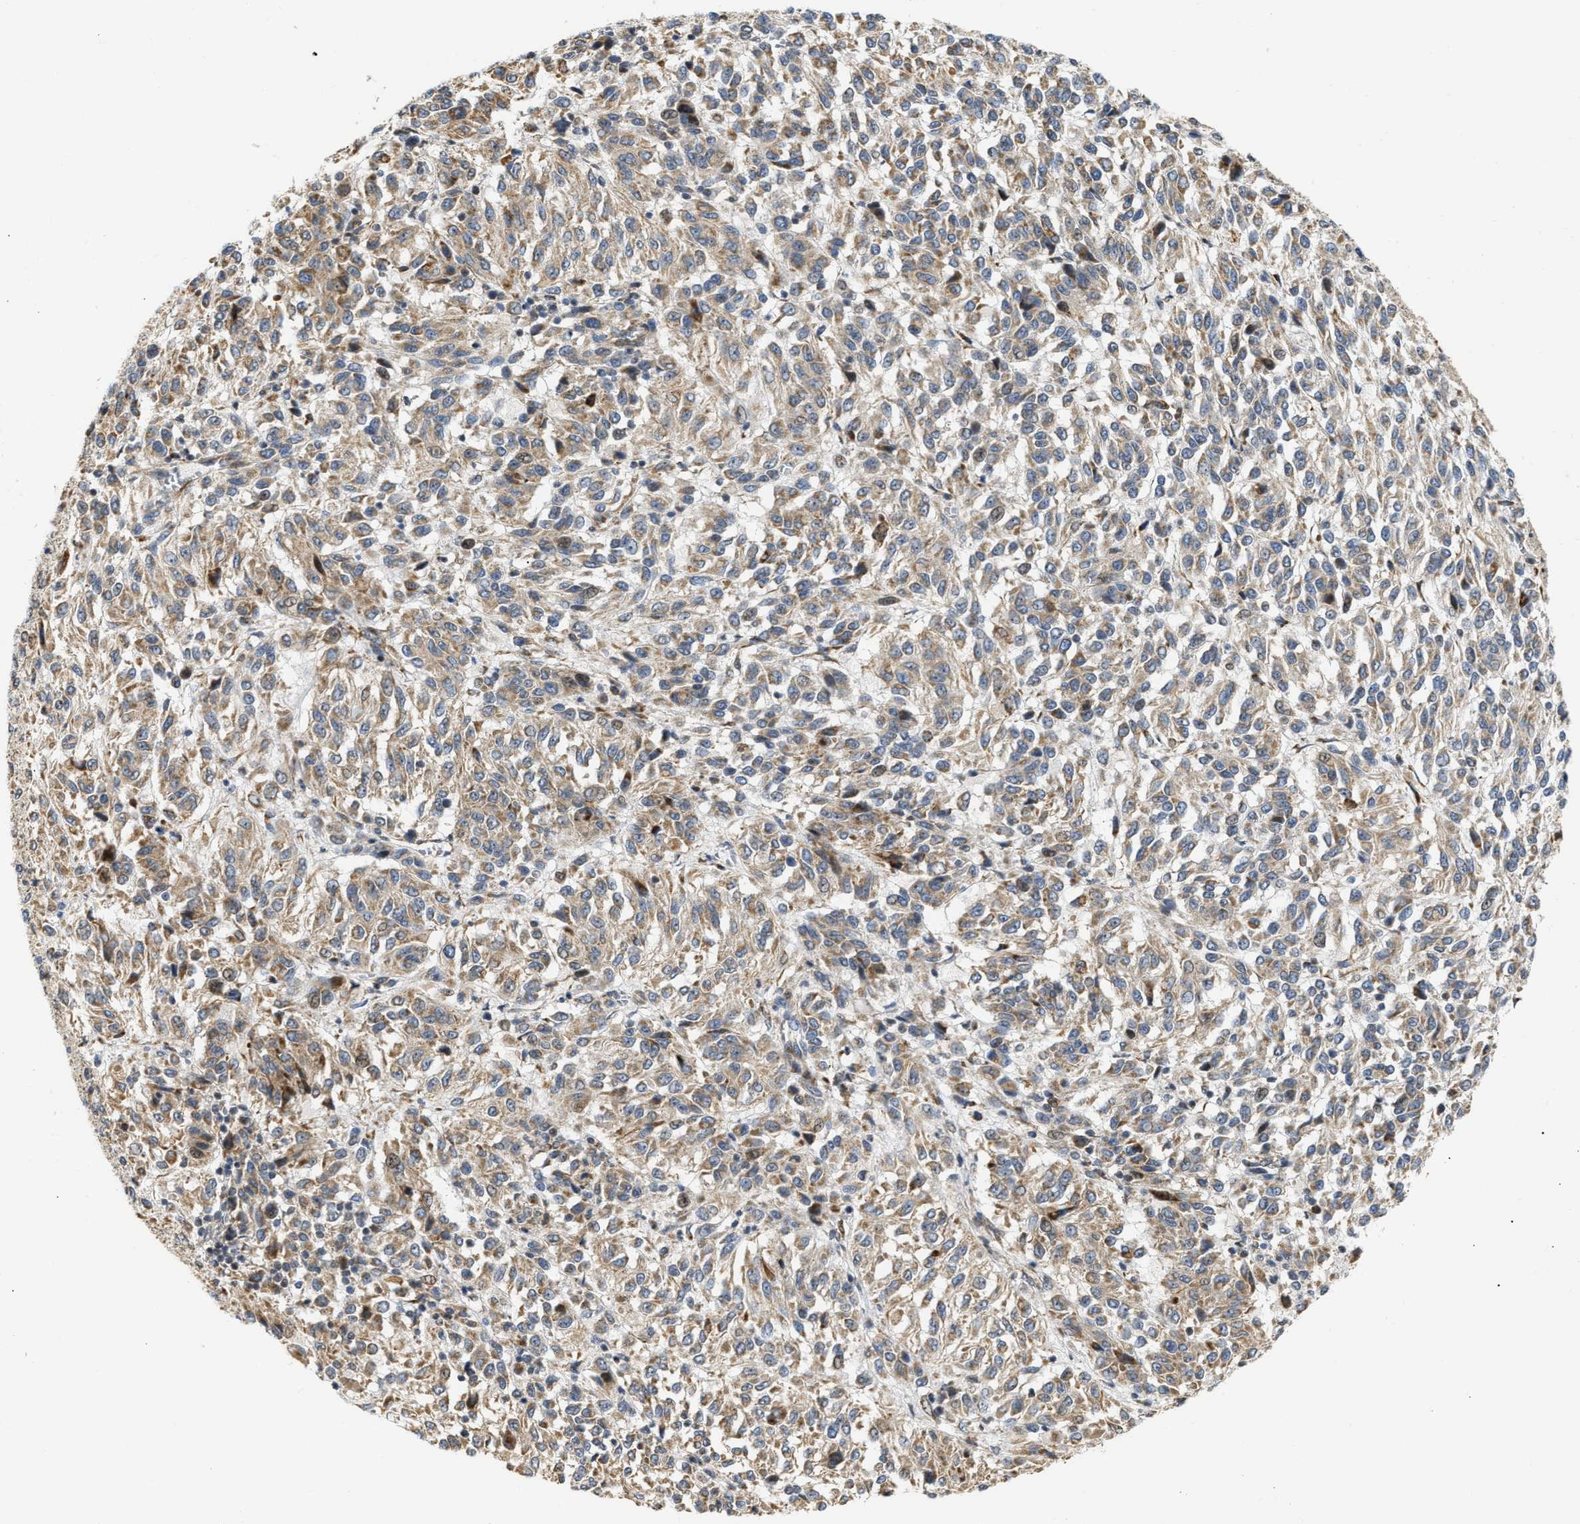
{"staining": {"intensity": "weak", "quantity": ">75%", "location": "cytoplasmic/membranous"}, "tissue": "melanoma", "cell_type": "Tumor cells", "image_type": "cancer", "snomed": [{"axis": "morphology", "description": "Malignant melanoma, Metastatic site"}, {"axis": "topography", "description": "Lung"}], "caption": "Approximately >75% of tumor cells in malignant melanoma (metastatic site) demonstrate weak cytoplasmic/membranous protein staining as visualized by brown immunohistochemical staining.", "gene": "DEPTOR", "patient": {"sex": "male", "age": 64}}